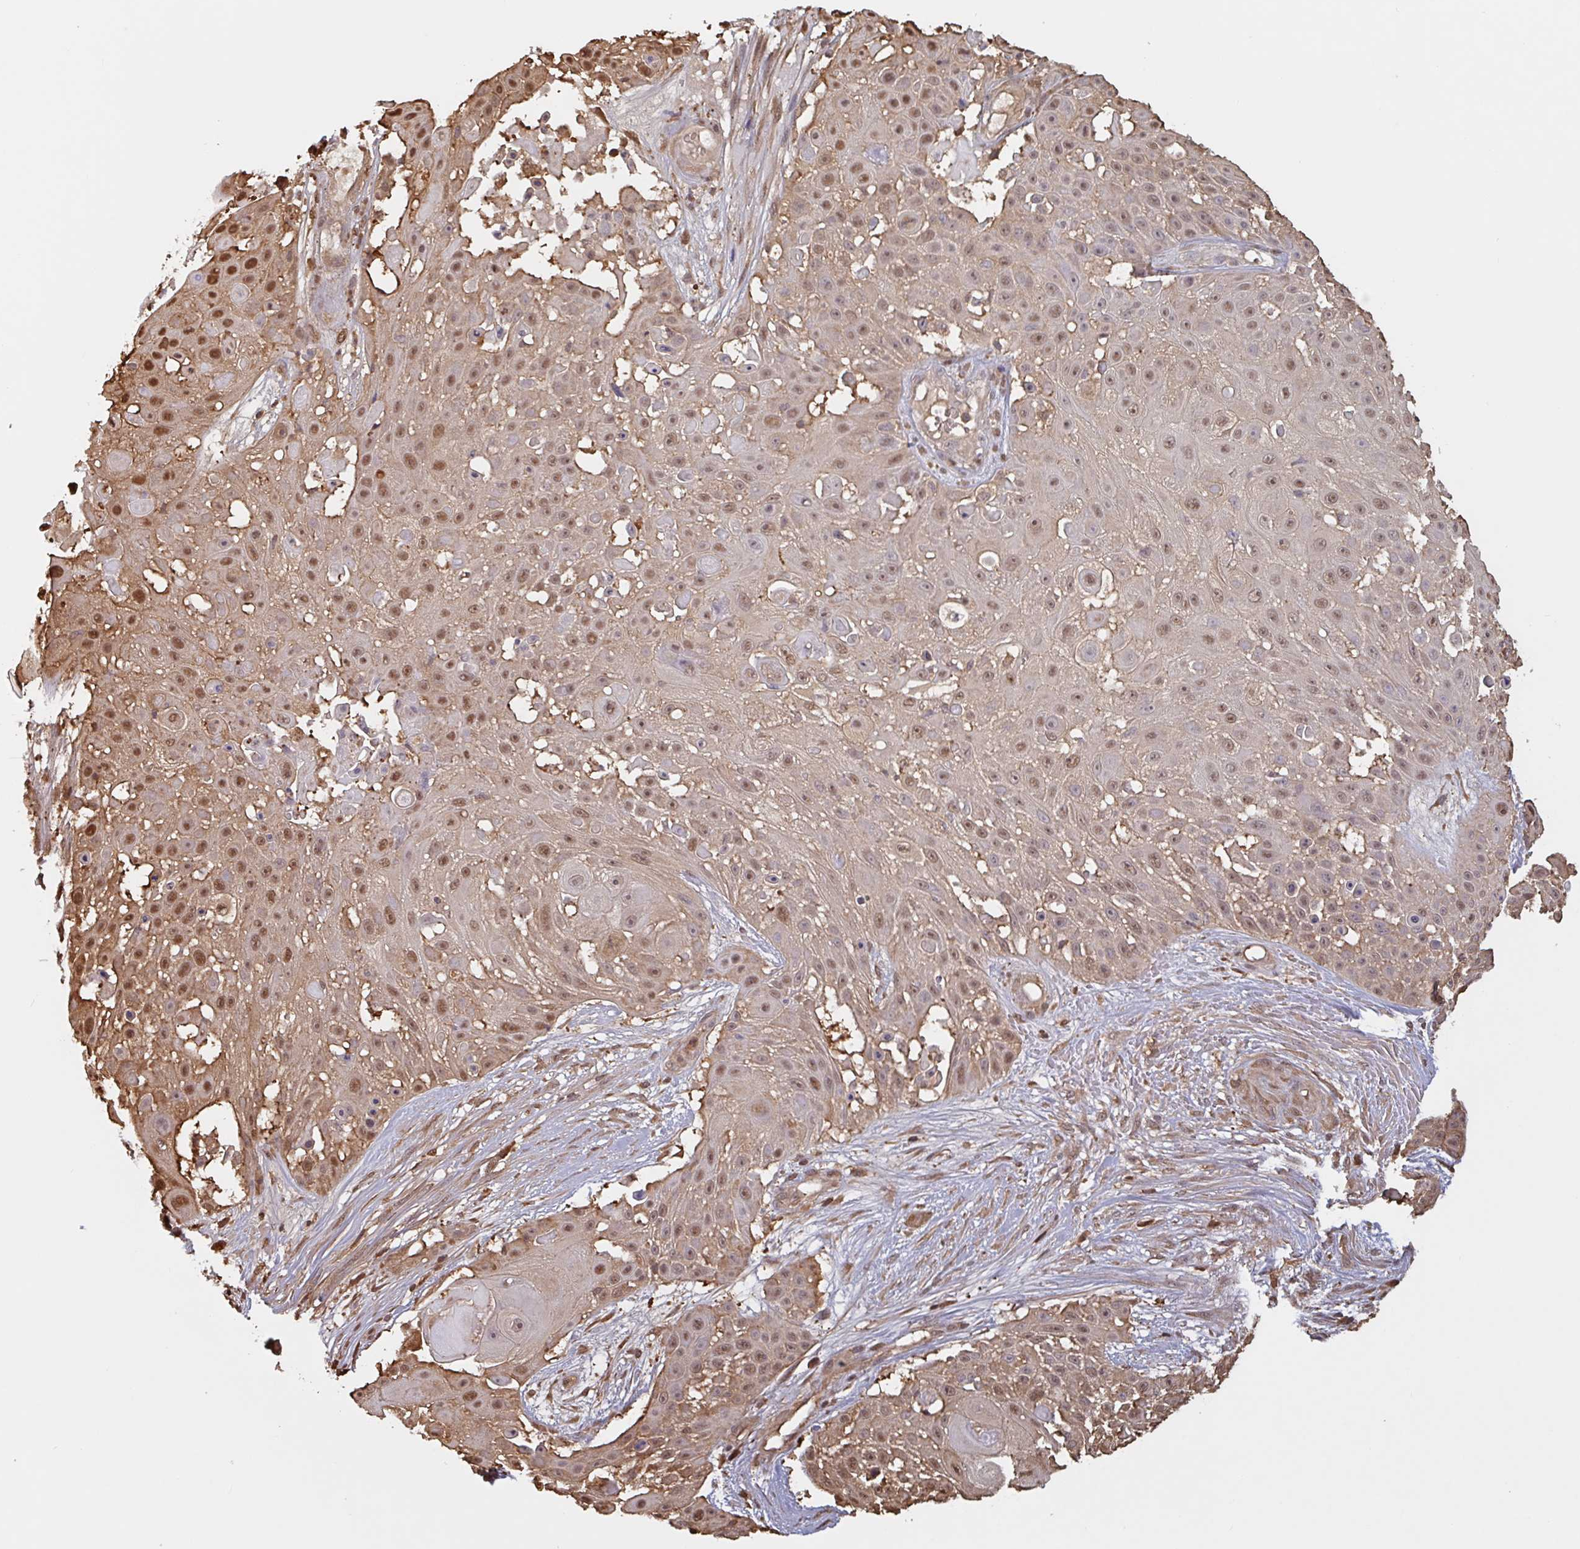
{"staining": {"intensity": "moderate", "quantity": ">75%", "location": "nuclear"}, "tissue": "skin cancer", "cell_type": "Tumor cells", "image_type": "cancer", "snomed": [{"axis": "morphology", "description": "Squamous cell carcinoma, NOS"}, {"axis": "topography", "description": "Skin"}], "caption": "Skin squamous cell carcinoma tissue displays moderate nuclear expression in about >75% of tumor cells", "gene": "OTOP2", "patient": {"sex": "female", "age": 86}}